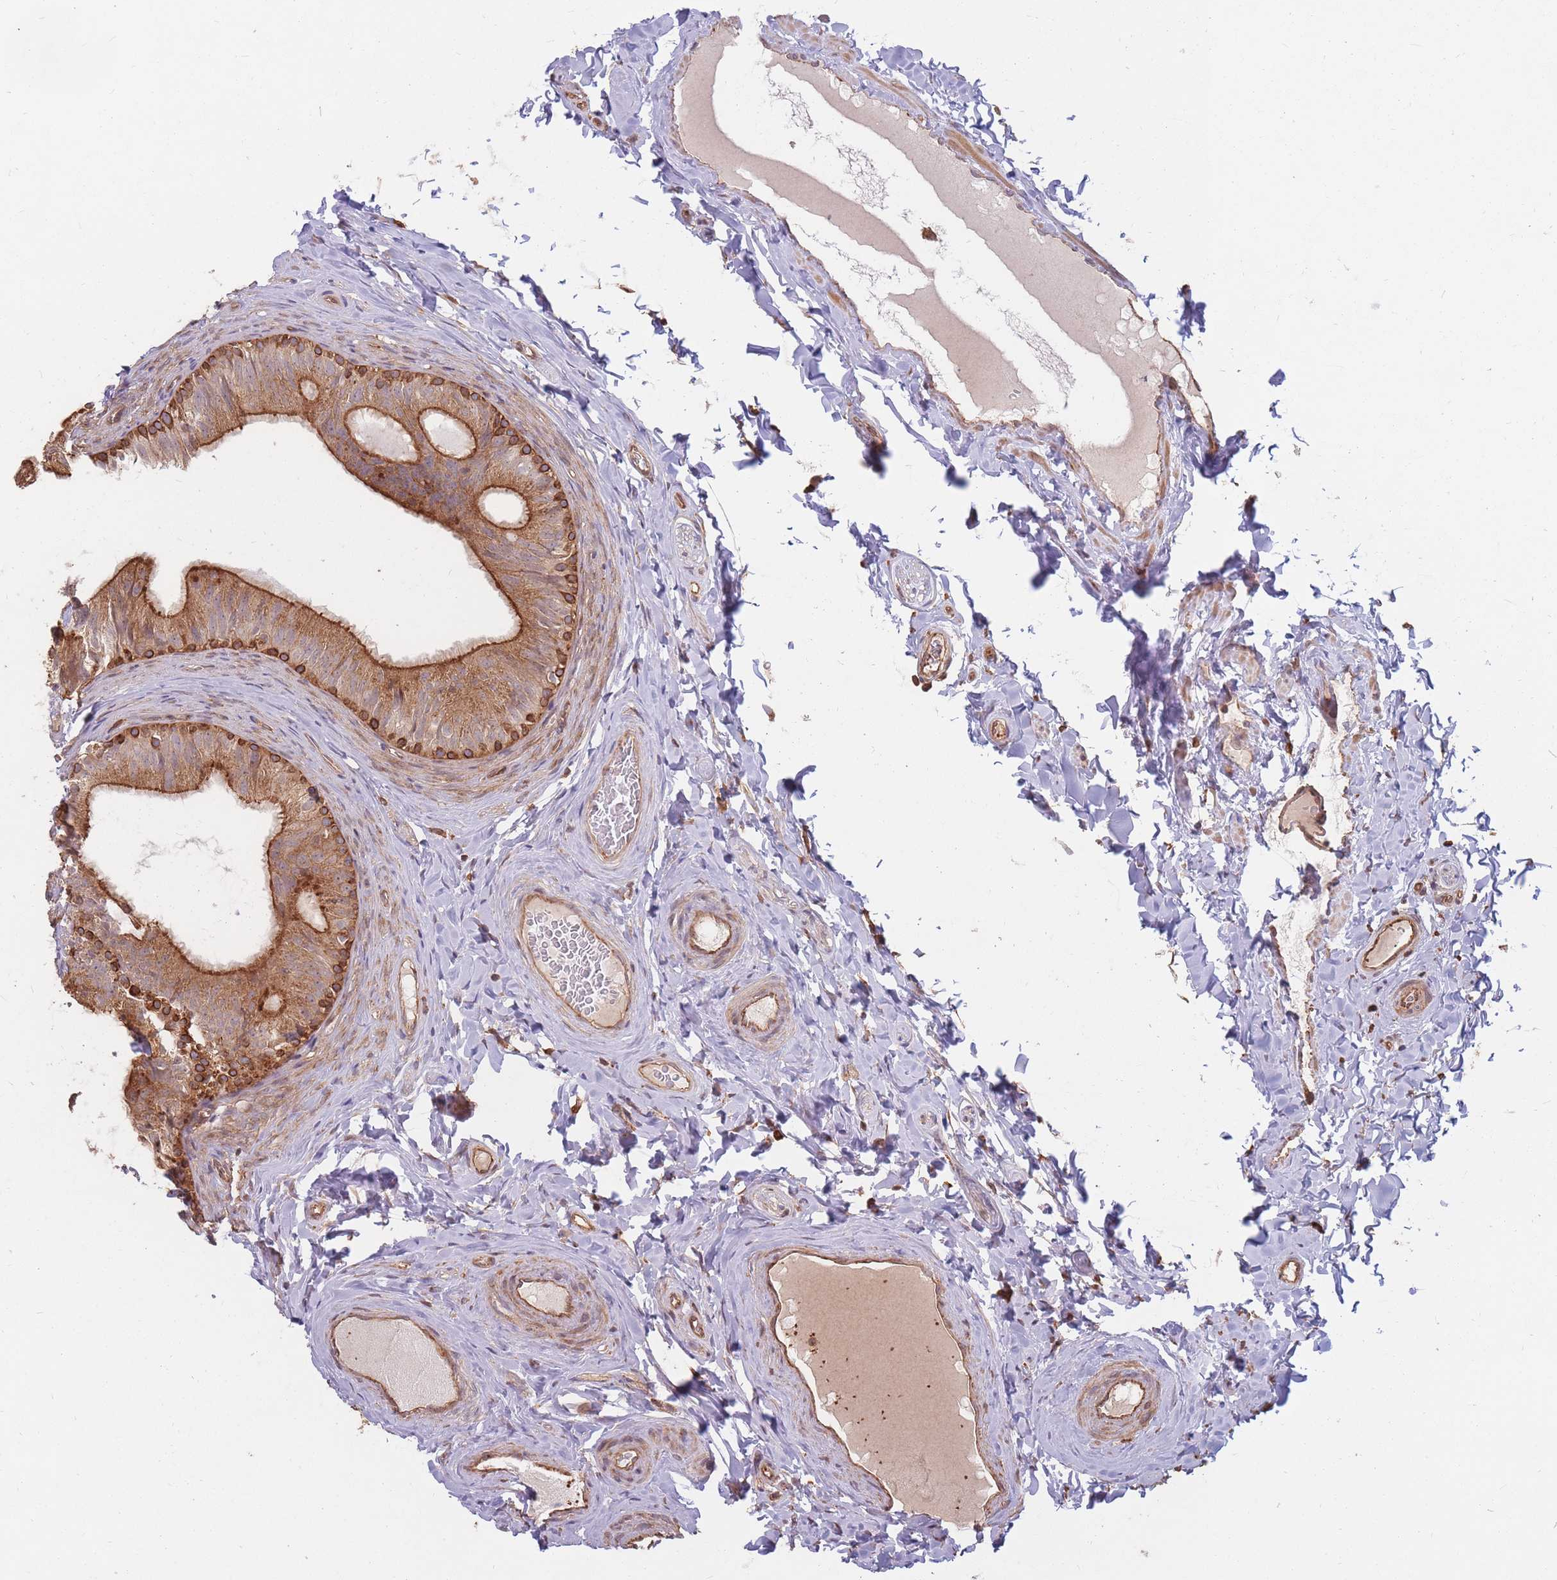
{"staining": {"intensity": "strong", "quantity": ">75%", "location": "cytoplasmic/membranous"}, "tissue": "epididymis", "cell_type": "Glandular cells", "image_type": "normal", "snomed": [{"axis": "morphology", "description": "Normal tissue, NOS"}, {"axis": "topography", "description": "Epididymis"}], "caption": "Glandular cells show high levels of strong cytoplasmic/membranous staining in approximately >75% of cells in normal epididymis.", "gene": "RASSF2", "patient": {"sex": "male", "age": 34}}